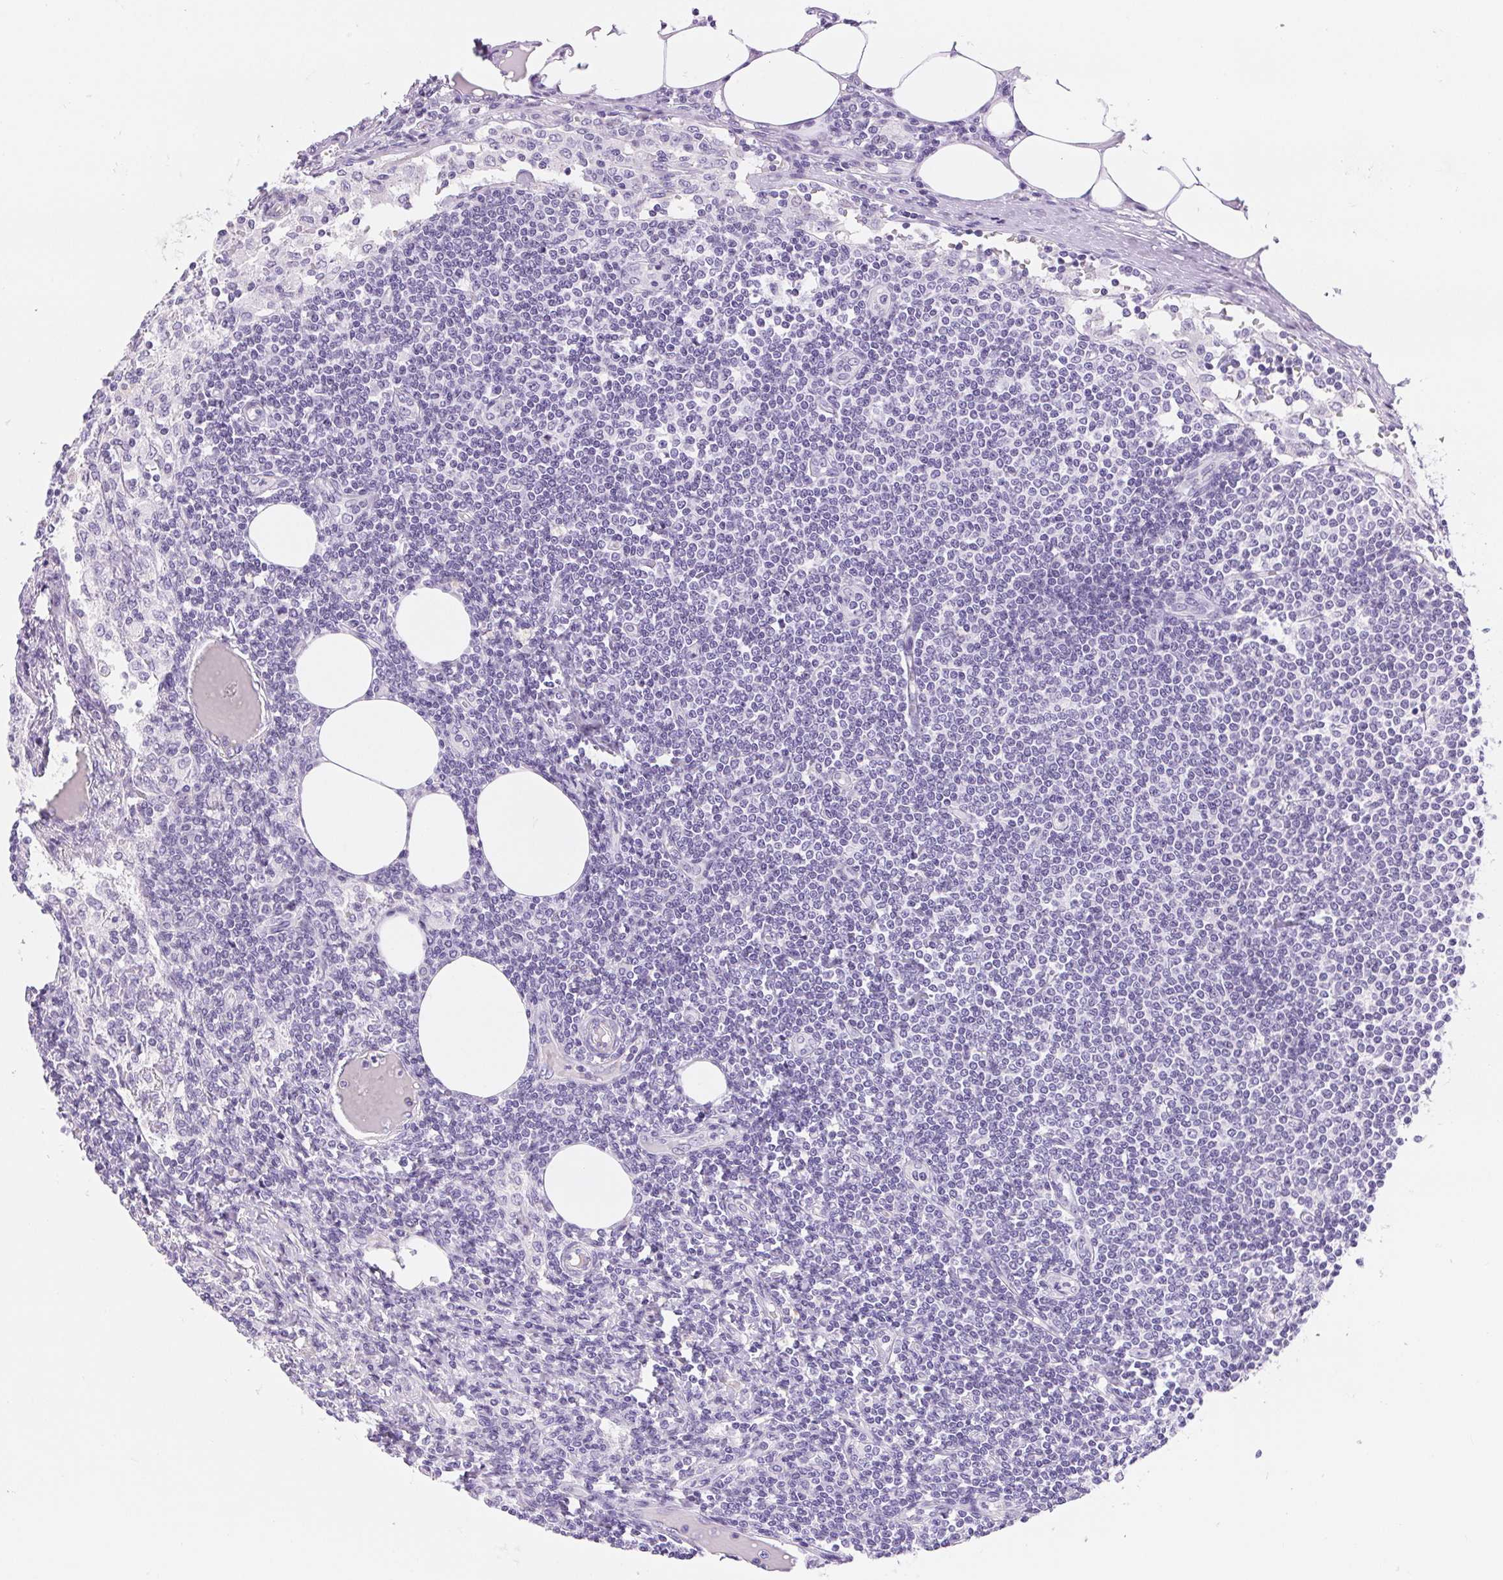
{"staining": {"intensity": "negative", "quantity": "none", "location": "none"}, "tissue": "lymph node", "cell_type": "Germinal center cells", "image_type": "normal", "snomed": [{"axis": "morphology", "description": "Normal tissue, NOS"}, {"axis": "topography", "description": "Lymph node"}], "caption": "High power microscopy histopathology image of an IHC histopathology image of normal lymph node, revealing no significant positivity in germinal center cells. (Stains: DAB immunohistochemistry (IHC) with hematoxylin counter stain, Microscopy: brightfield microscopy at high magnification).", "gene": "CLDN16", "patient": {"sex": "female", "age": 69}}